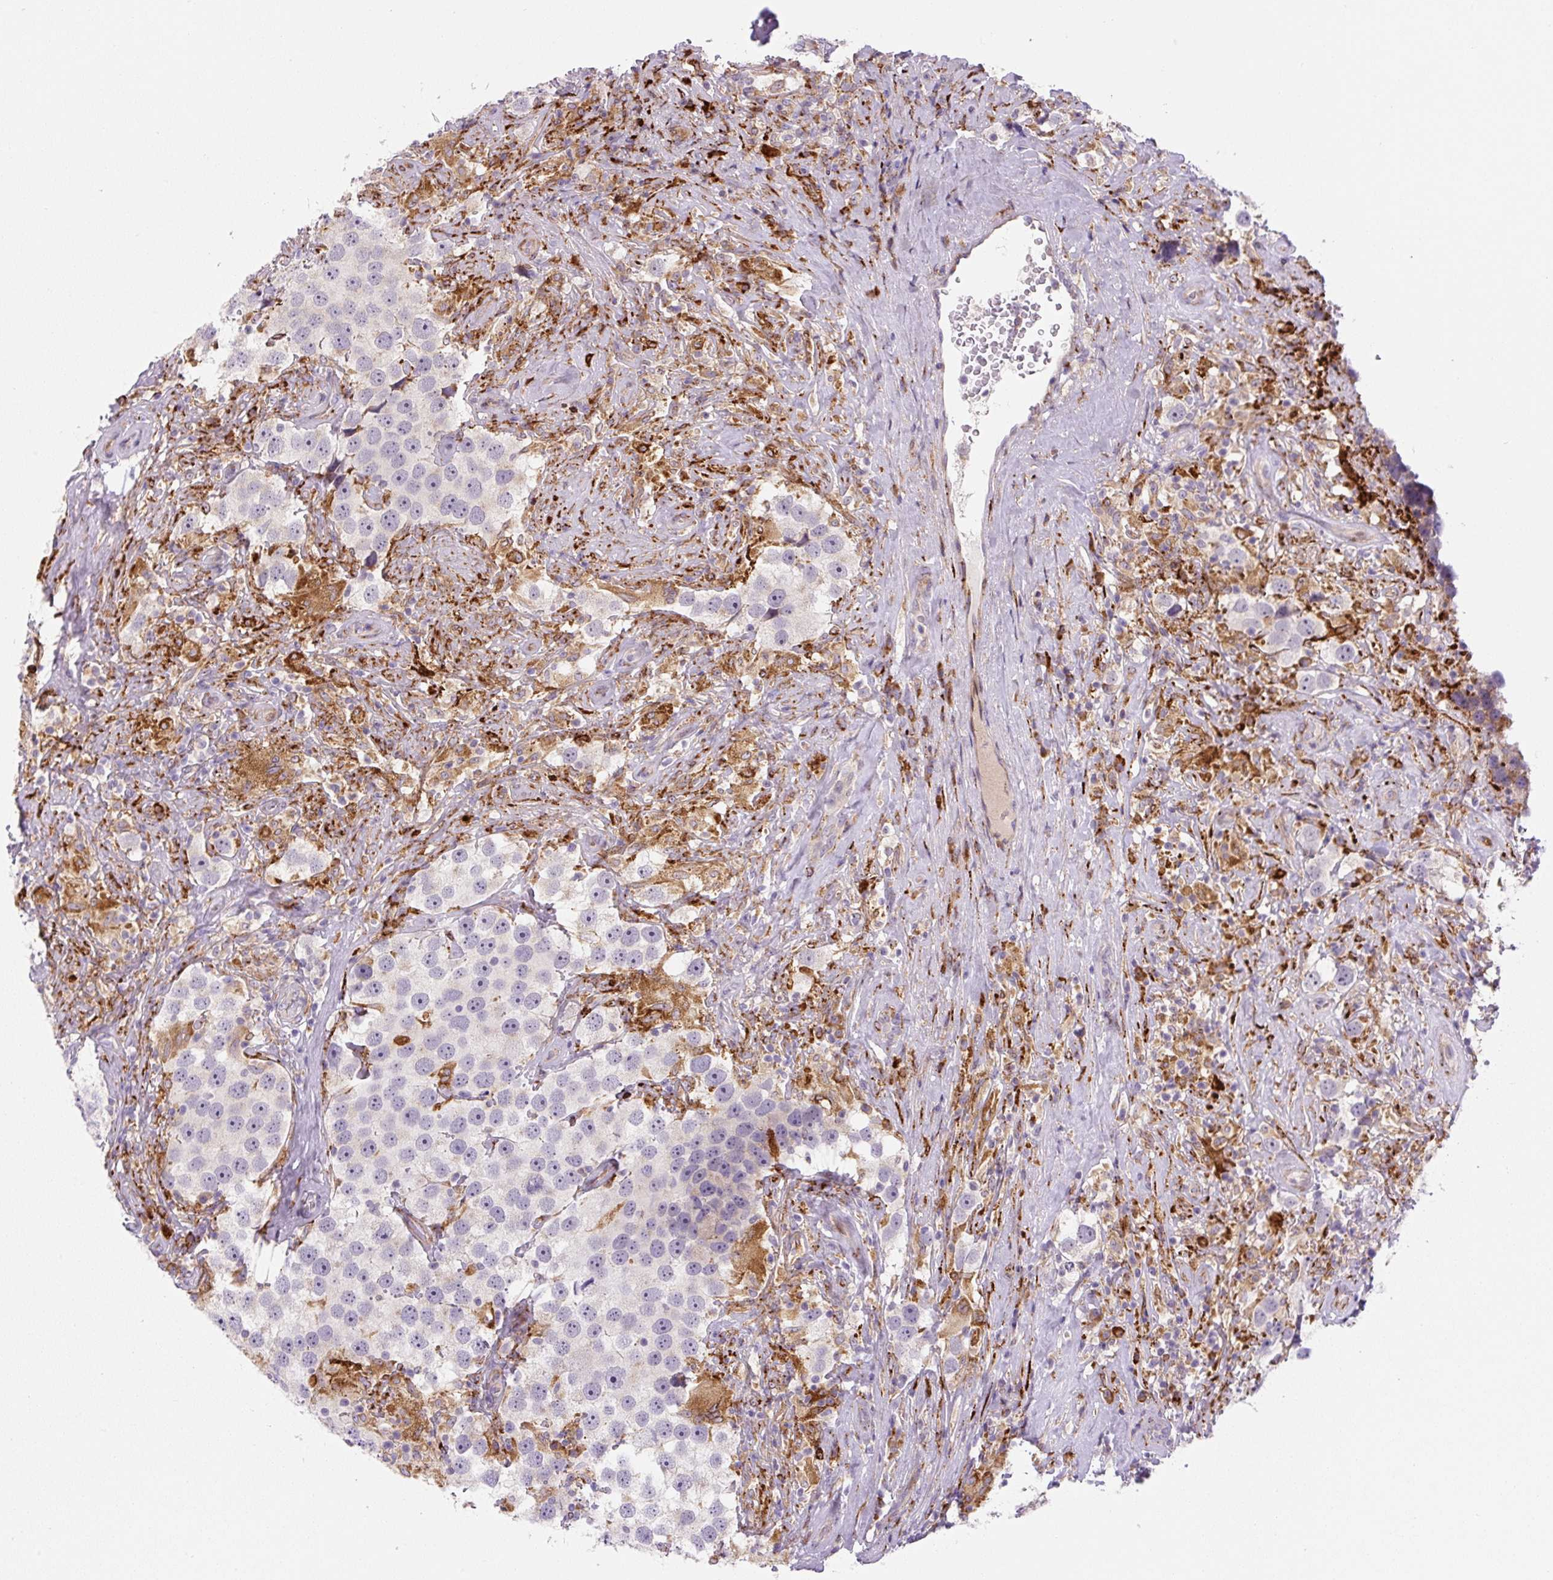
{"staining": {"intensity": "negative", "quantity": "none", "location": "none"}, "tissue": "testis cancer", "cell_type": "Tumor cells", "image_type": "cancer", "snomed": [{"axis": "morphology", "description": "Seminoma, NOS"}, {"axis": "topography", "description": "Testis"}], "caption": "High magnification brightfield microscopy of seminoma (testis) stained with DAB (3,3'-diaminobenzidine) (brown) and counterstained with hematoxylin (blue): tumor cells show no significant expression.", "gene": "DISP3", "patient": {"sex": "male", "age": 49}}